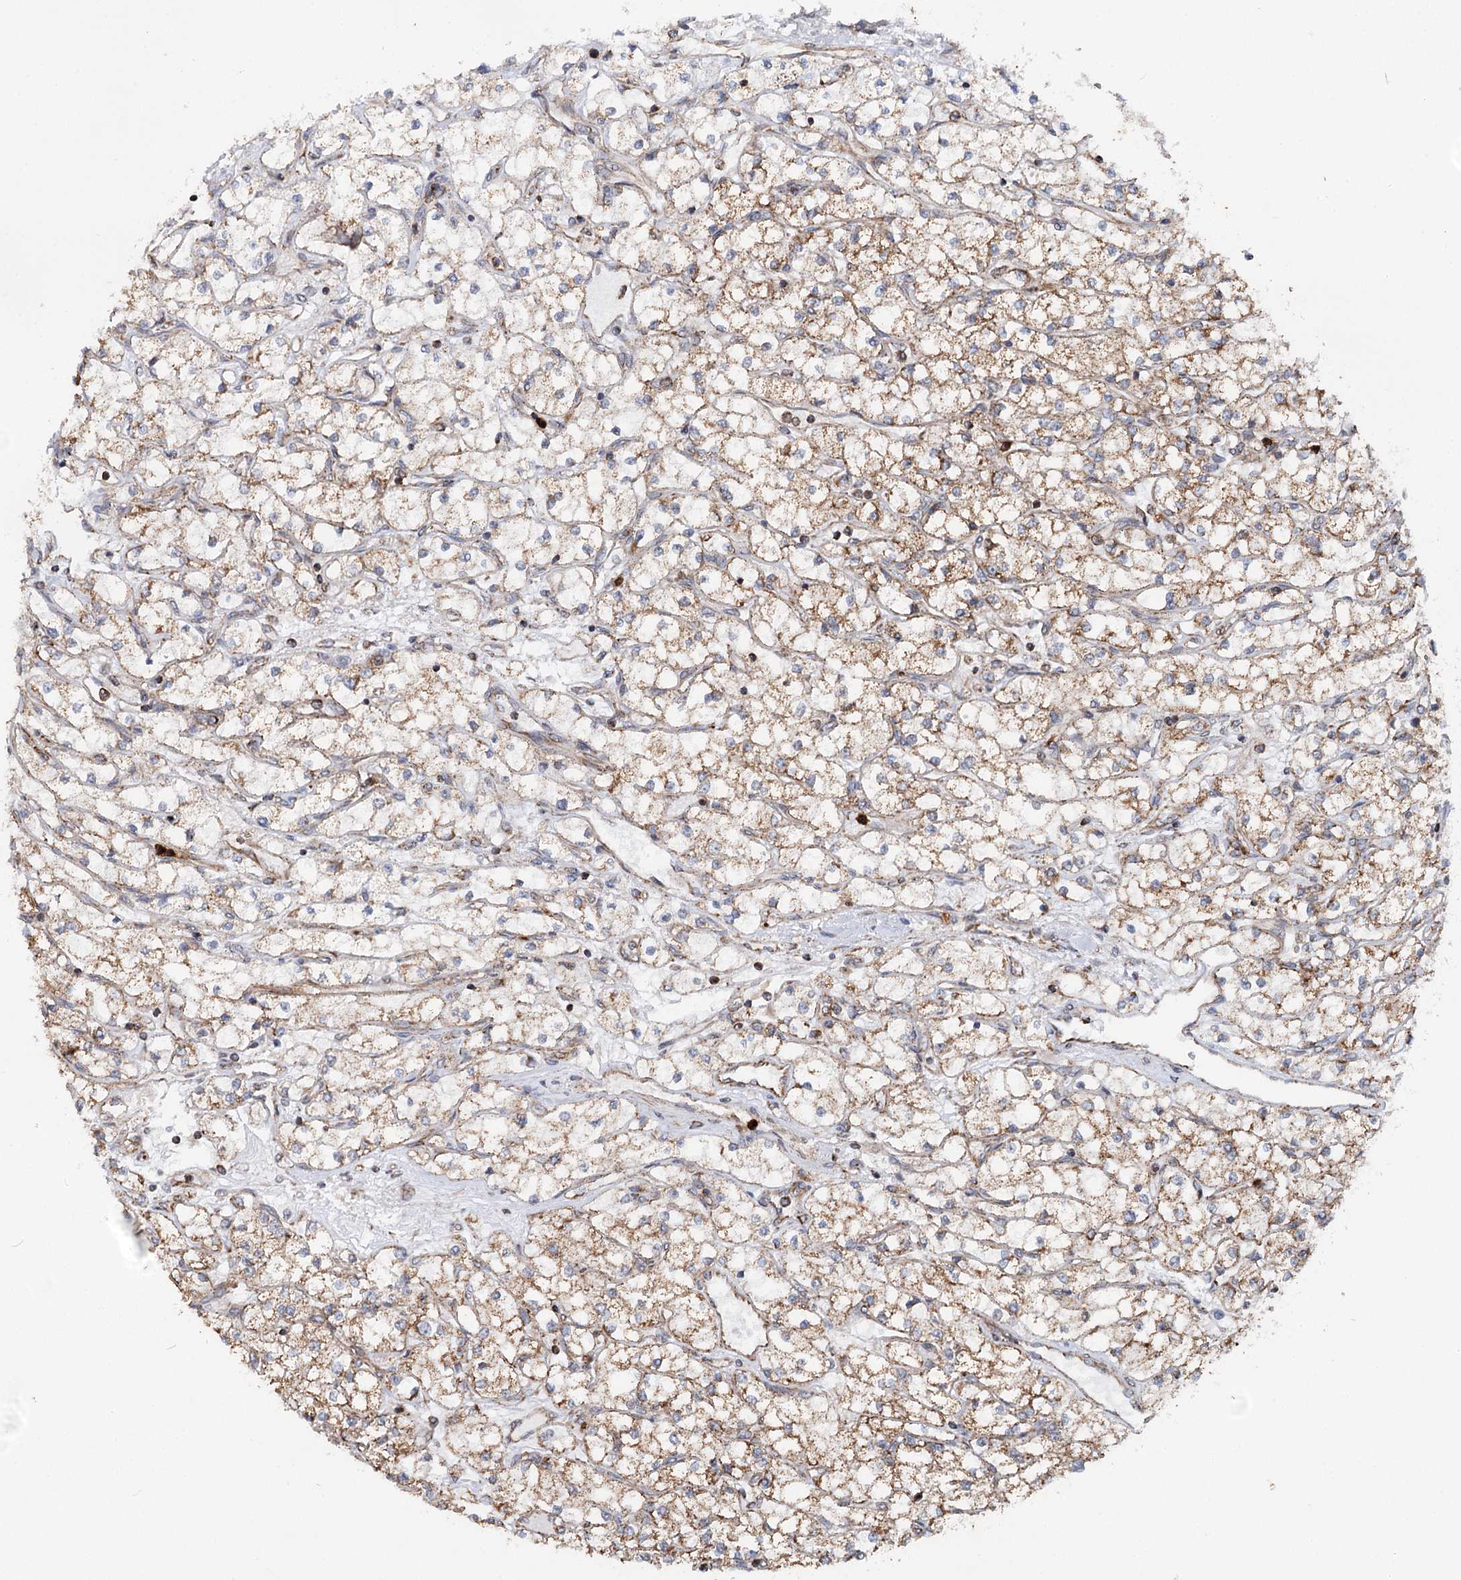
{"staining": {"intensity": "moderate", "quantity": "25%-75%", "location": "cytoplasmic/membranous"}, "tissue": "renal cancer", "cell_type": "Tumor cells", "image_type": "cancer", "snomed": [{"axis": "morphology", "description": "Adenocarcinoma, NOS"}, {"axis": "topography", "description": "Kidney"}], "caption": "A micrograph of renal adenocarcinoma stained for a protein exhibits moderate cytoplasmic/membranous brown staining in tumor cells.", "gene": "FGFR1OP2", "patient": {"sex": "male", "age": 80}}